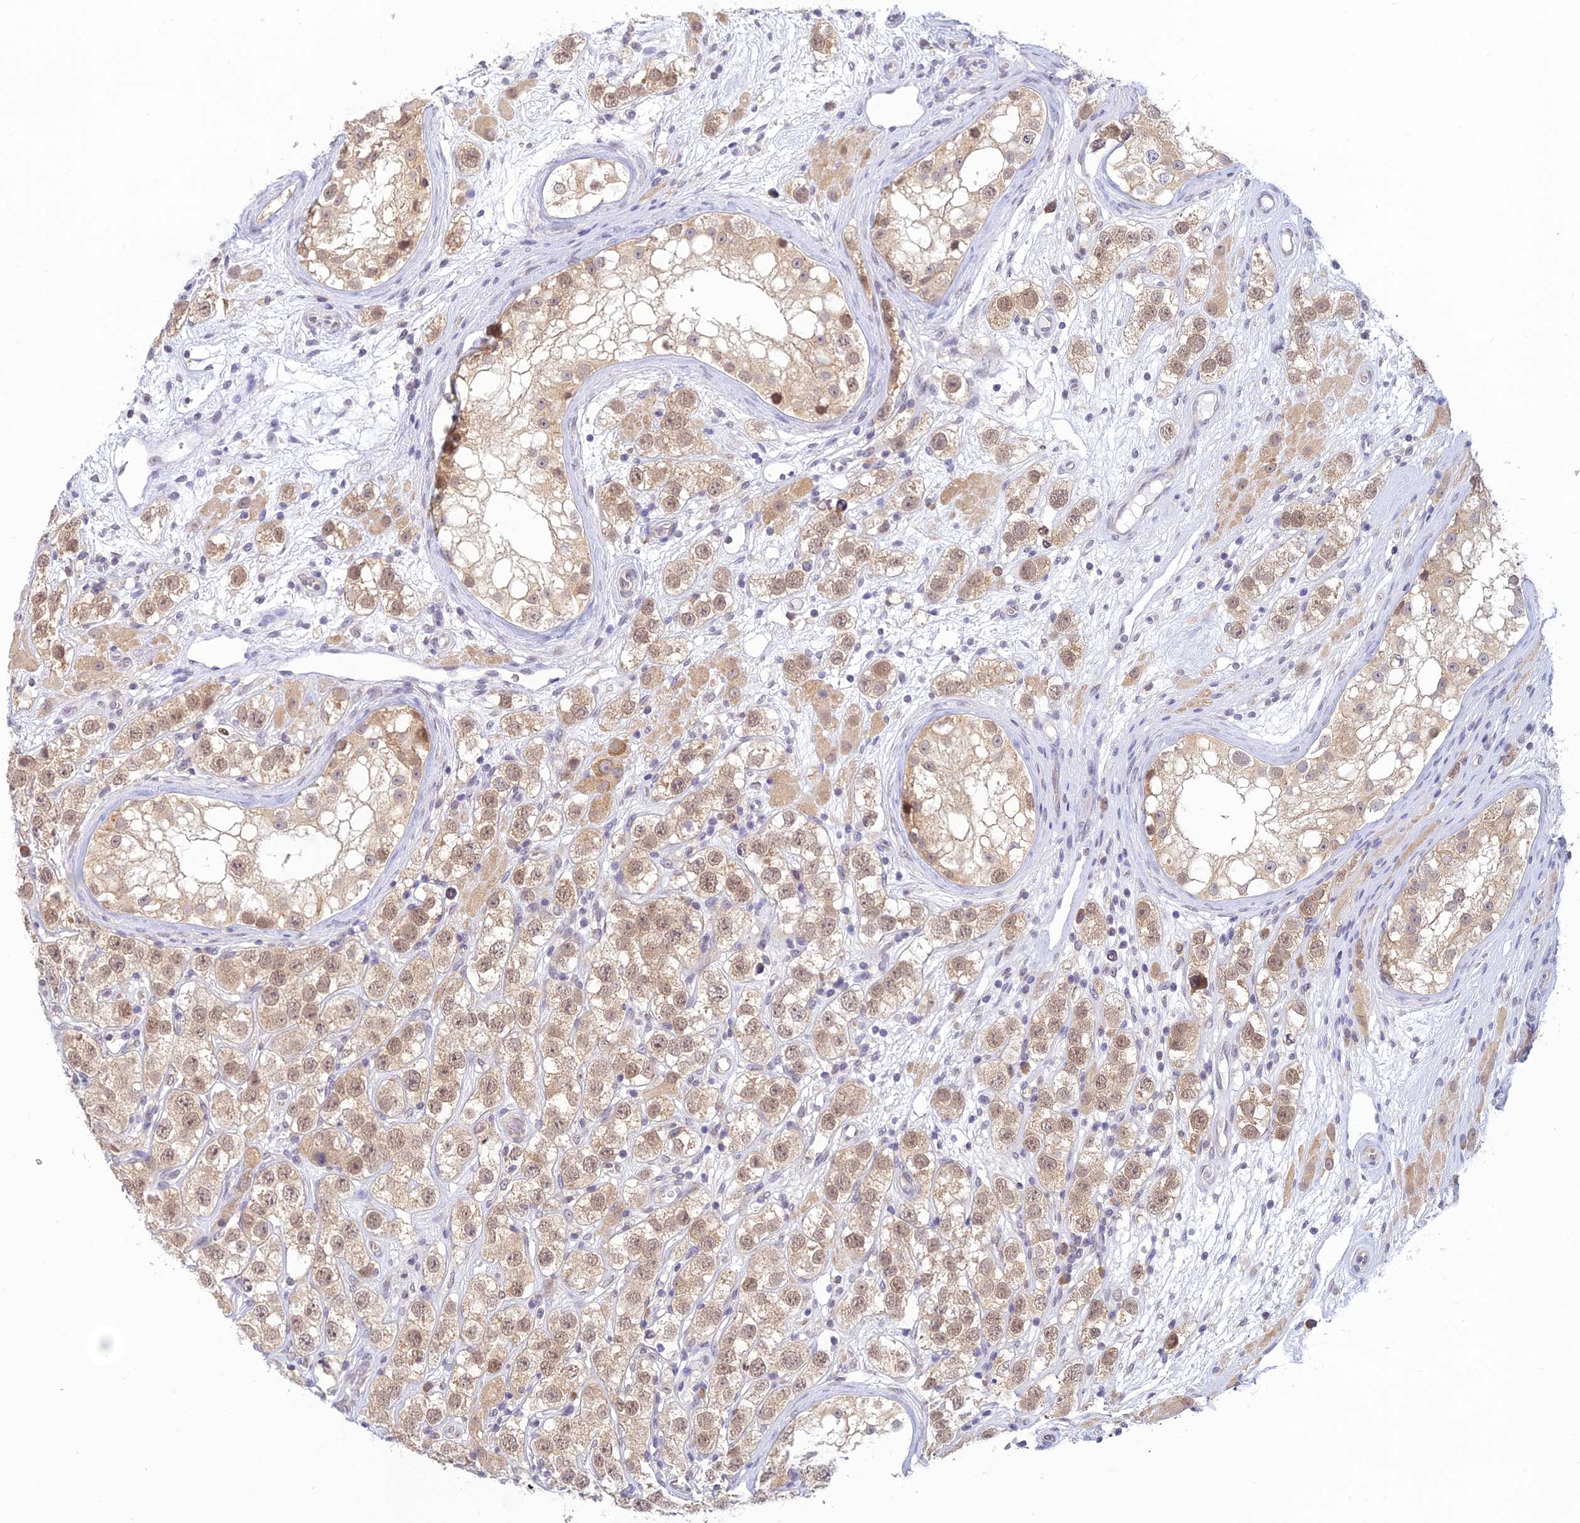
{"staining": {"intensity": "weak", "quantity": ">75%", "location": "nuclear"}, "tissue": "testis cancer", "cell_type": "Tumor cells", "image_type": "cancer", "snomed": [{"axis": "morphology", "description": "Seminoma, NOS"}, {"axis": "topography", "description": "Testis"}], "caption": "This is an image of immunohistochemistry staining of testis cancer (seminoma), which shows weak staining in the nuclear of tumor cells.", "gene": "SKIC8", "patient": {"sex": "male", "age": 28}}